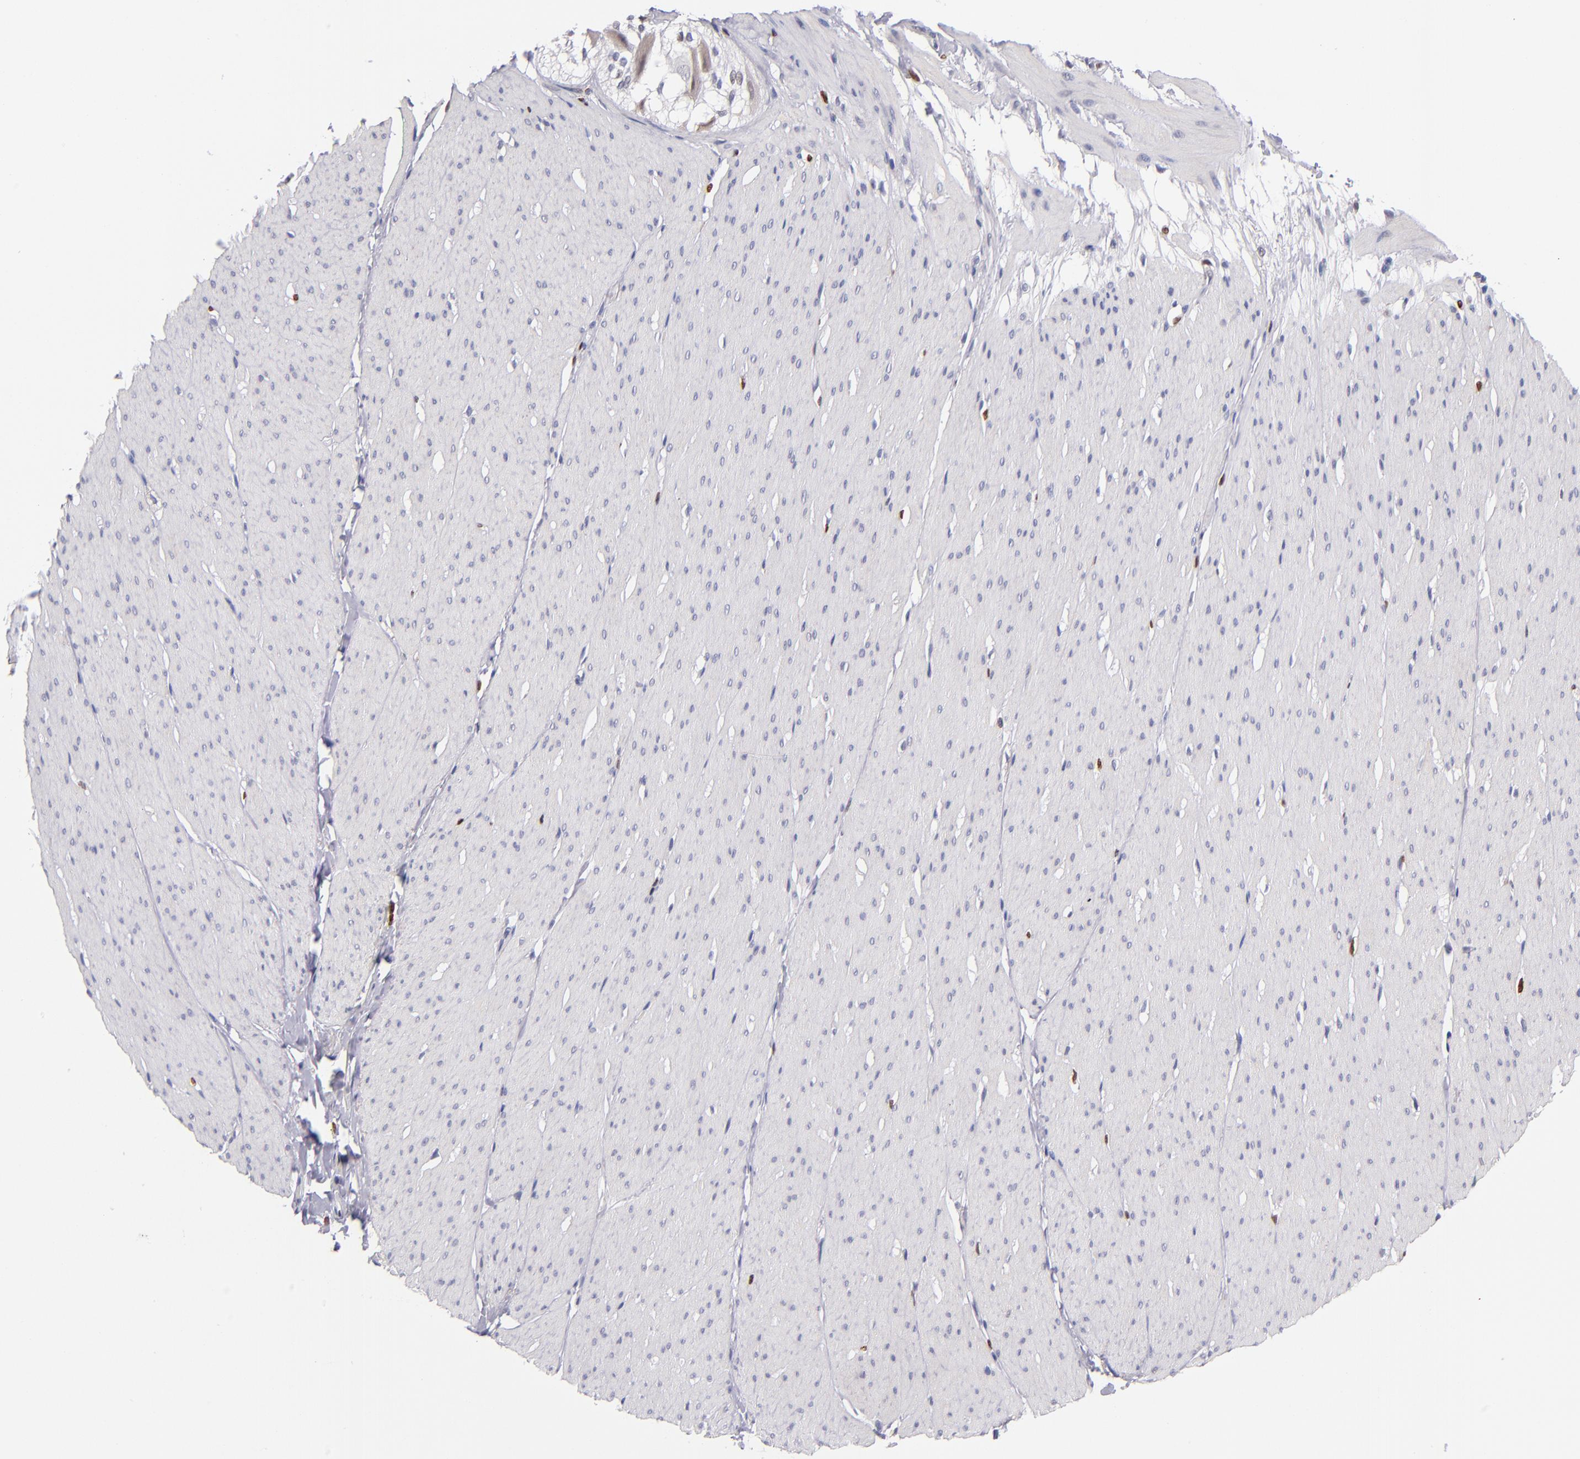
{"staining": {"intensity": "negative", "quantity": "none", "location": "none"}, "tissue": "smooth muscle", "cell_type": "Smooth muscle cells", "image_type": "normal", "snomed": [{"axis": "morphology", "description": "Normal tissue, NOS"}, {"axis": "topography", "description": "Smooth muscle"}, {"axis": "topography", "description": "Colon"}], "caption": "Smooth muscle stained for a protein using immunohistochemistry exhibits no positivity smooth muscle cells.", "gene": "CDKL5", "patient": {"sex": "male", "age": 67}}